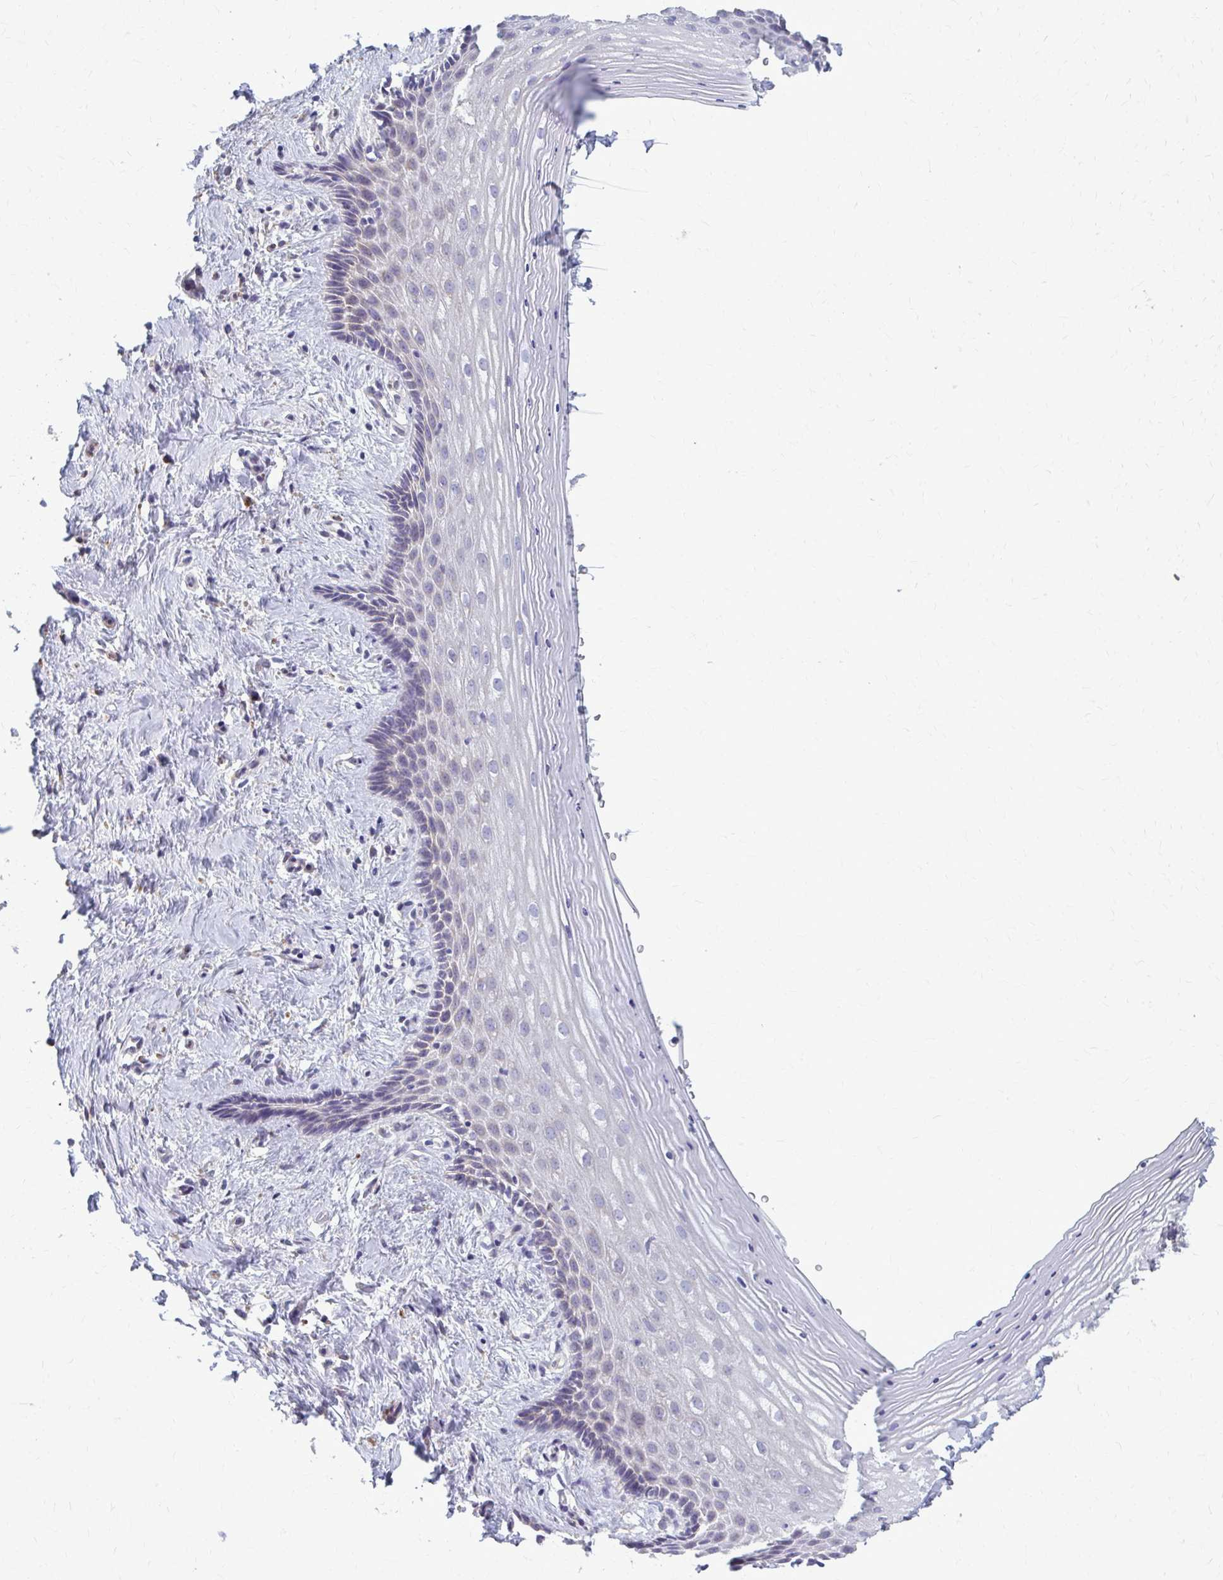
{"staining": {"intensity": "negative", "quantity": "none", "location": "none"}, "tissue": "vagina", "cell_type": "Squamous epithelial cells", "image_type": "normal", "snomed": [{"axis": "morphology", "description": "Normal tissue, NOS"}, {"axis": "topography", "description": "Vagina"}], "caption": "An immunohistochemistry (IHC) image of unremarkable vagina is shown. There is no staining in squamous epithelial cells of vagina. (Stains: DAB (3,3'-diaminobenzidine) immunohistochemistry with hematoxylin counter stain, Microscopy: brightfield microscopy at high magnification).", "gene": "DEPP1", "patient": {"sex": "female", "age": 42}}